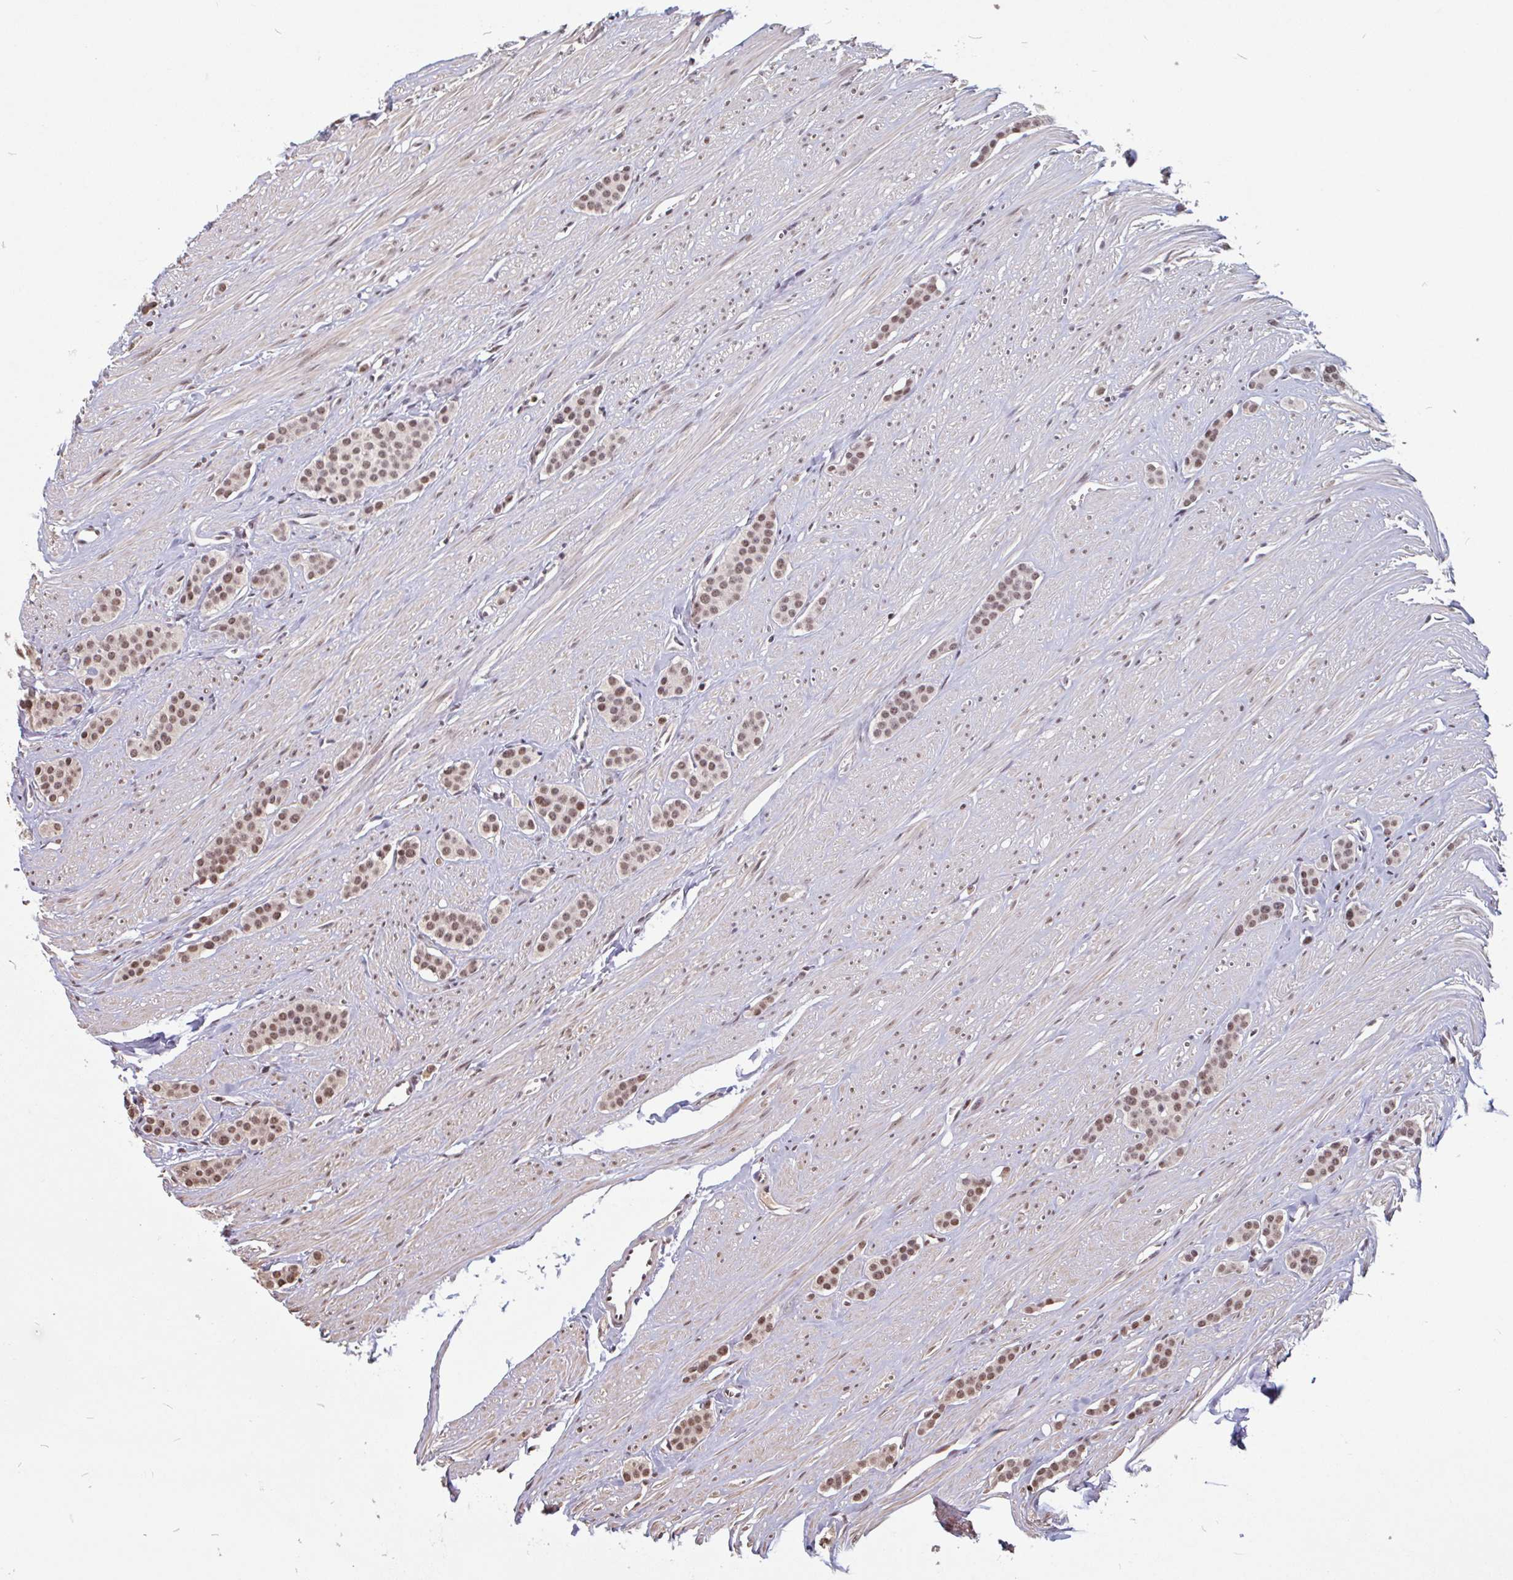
{"staining": {"intensity": "moderate", "quantity": ">75%", "location": "nuclear"}, "tissue": "carcinoid", "cell_type": "Tumor cells", "image_type": "cancer", "snomed": [{"axis": "morphology", "description": "Carcinoid, malignant, NOS"}, {"axis": "topography", "description": "Small intestine"}], "caption": "A high-resolution photomicrograph shows IHC staining of malignant carcinoid, which displays moderate nuclear expression in approximately >75% of tumor cells.", "gene": "DR1", "patient": {"sex": "male", "age": 60}}